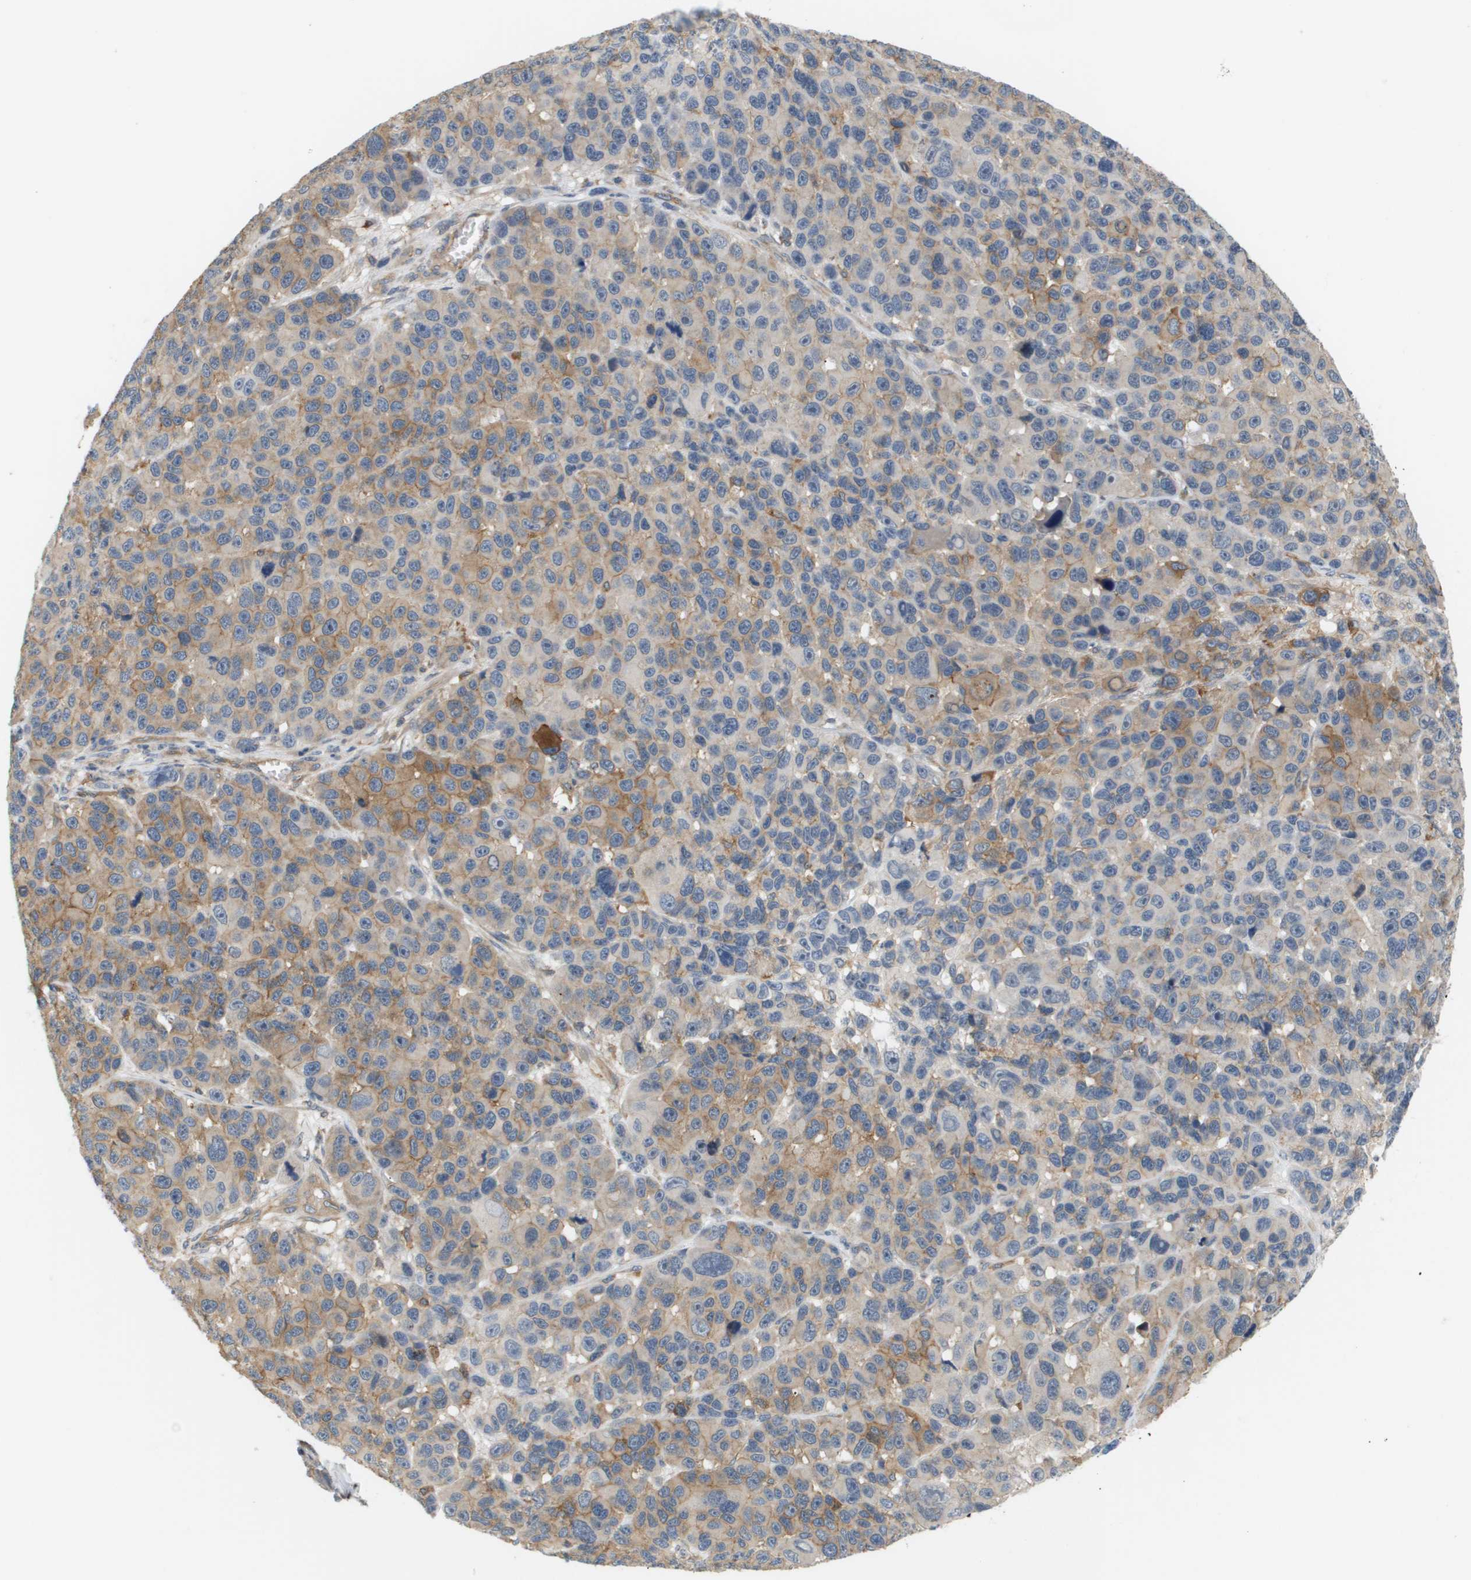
{"staining": {"intensity": "moderate", "quantity": "<25%", "location": "cytoplasmic/membranous"}, "tissue": "melanoma", "cell_type": "Tumor cells", "image_type": "cancer", "snomed": [{"axis": "morphology", "description": "Malignant melanoma, NOS"}, {"axis": "topography", "description": "Skin"}], "caption": "Tumor cells reveal moderate cytoplasmic/membranous staining in approximately <25% of cells in melanoma. (IHC, brightfield microscopy, high magnification).", "gene": "CORO2B", "patient": {"sex": "male", "age": 53}}